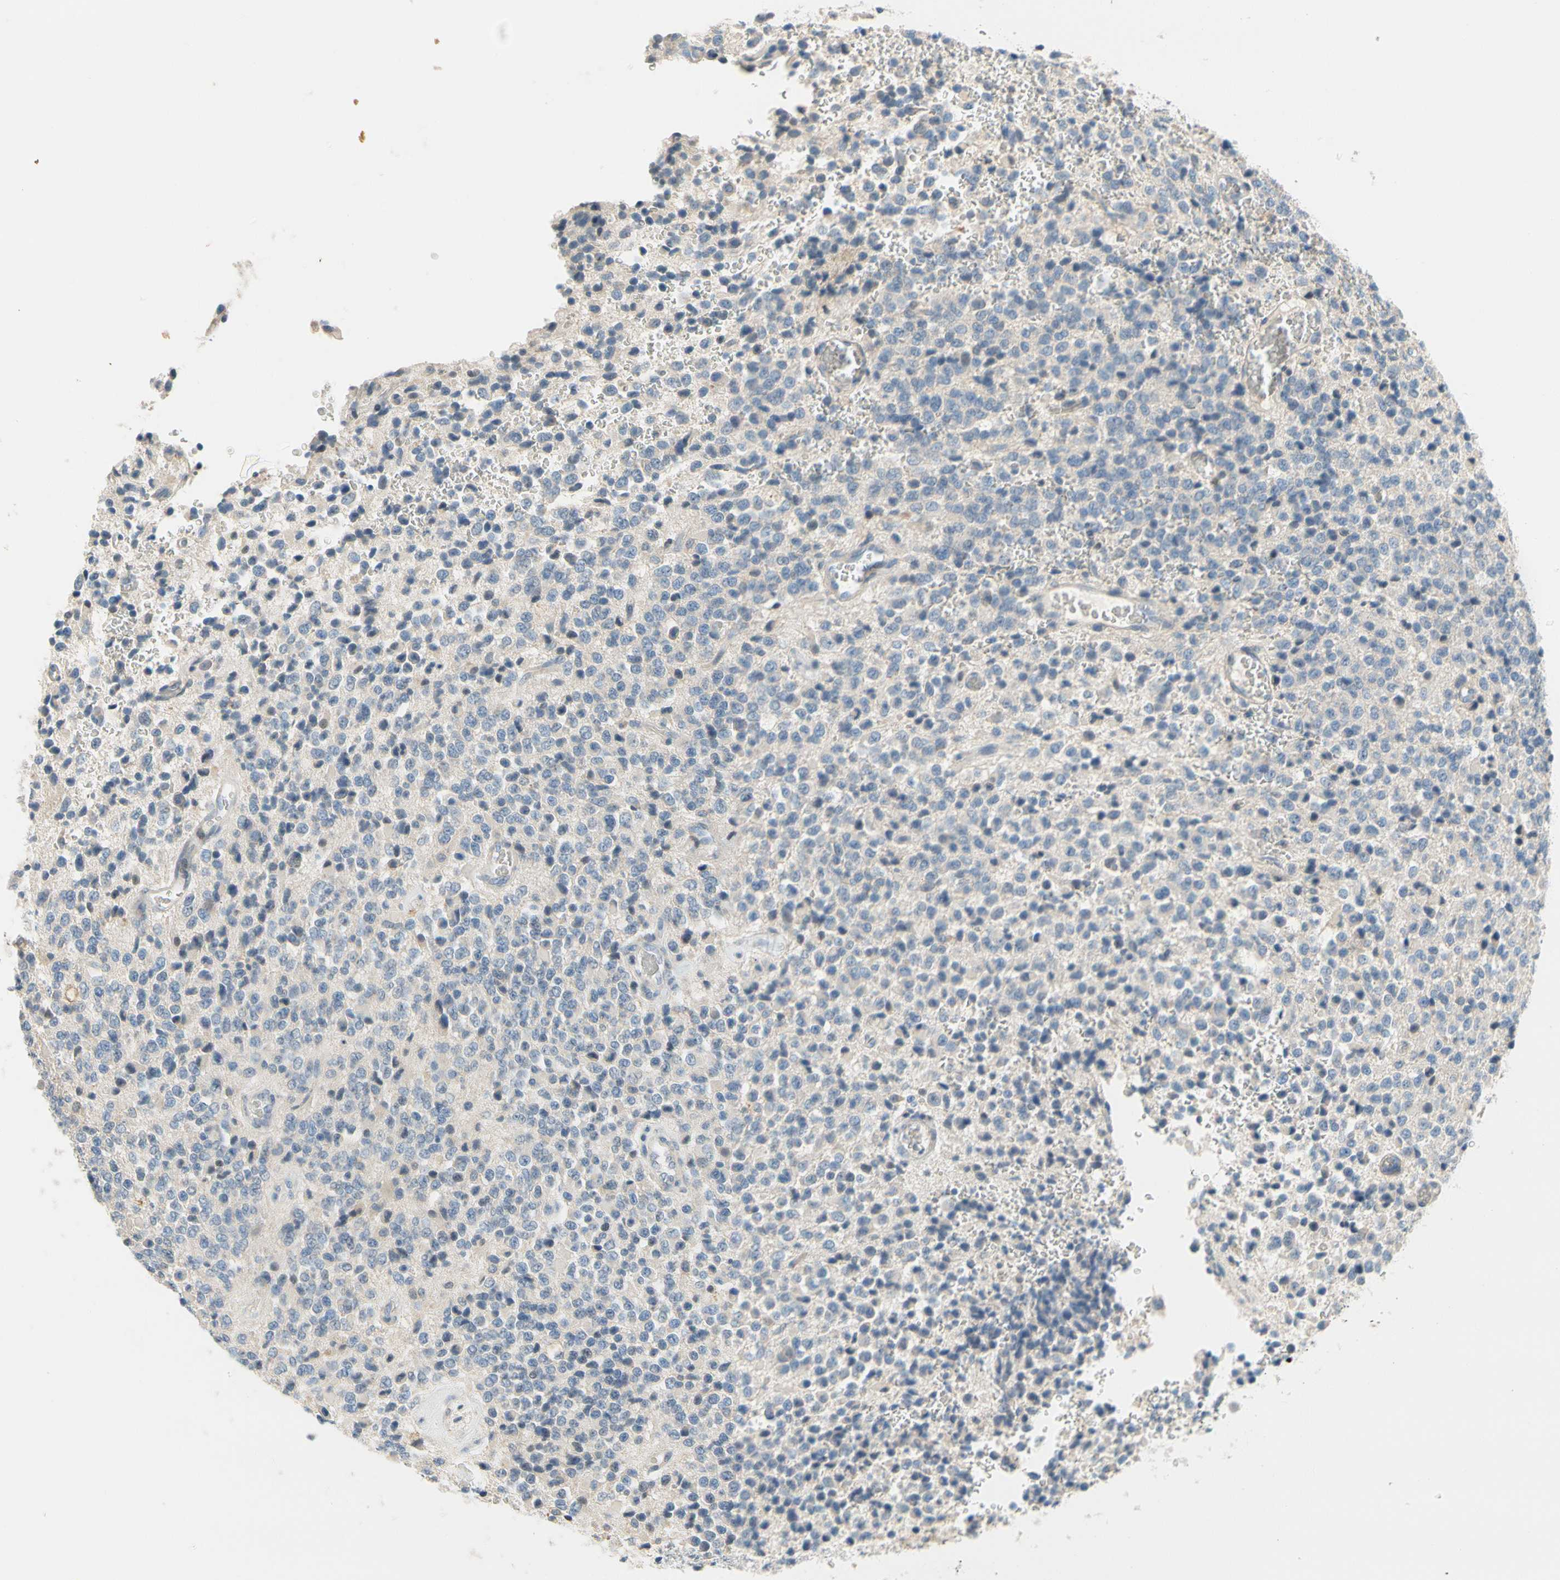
{"staining": {"intensity": "negative", "quantity": "none", "location": "none"}, "tissue": "glioma", "cell_type": "Tumor cells", "image_type": "cancer", "snomed": [{"axis": "morphology", "description": "Glioma, malignant, High grade"}, {"axis": "topography", "description": "pancreas cauda"}], "caption": "An image of human glioma is negative for staining in tumor cells.", "gene": "PIP5K1B", "patient": {"sex": "male", "age": 60}}